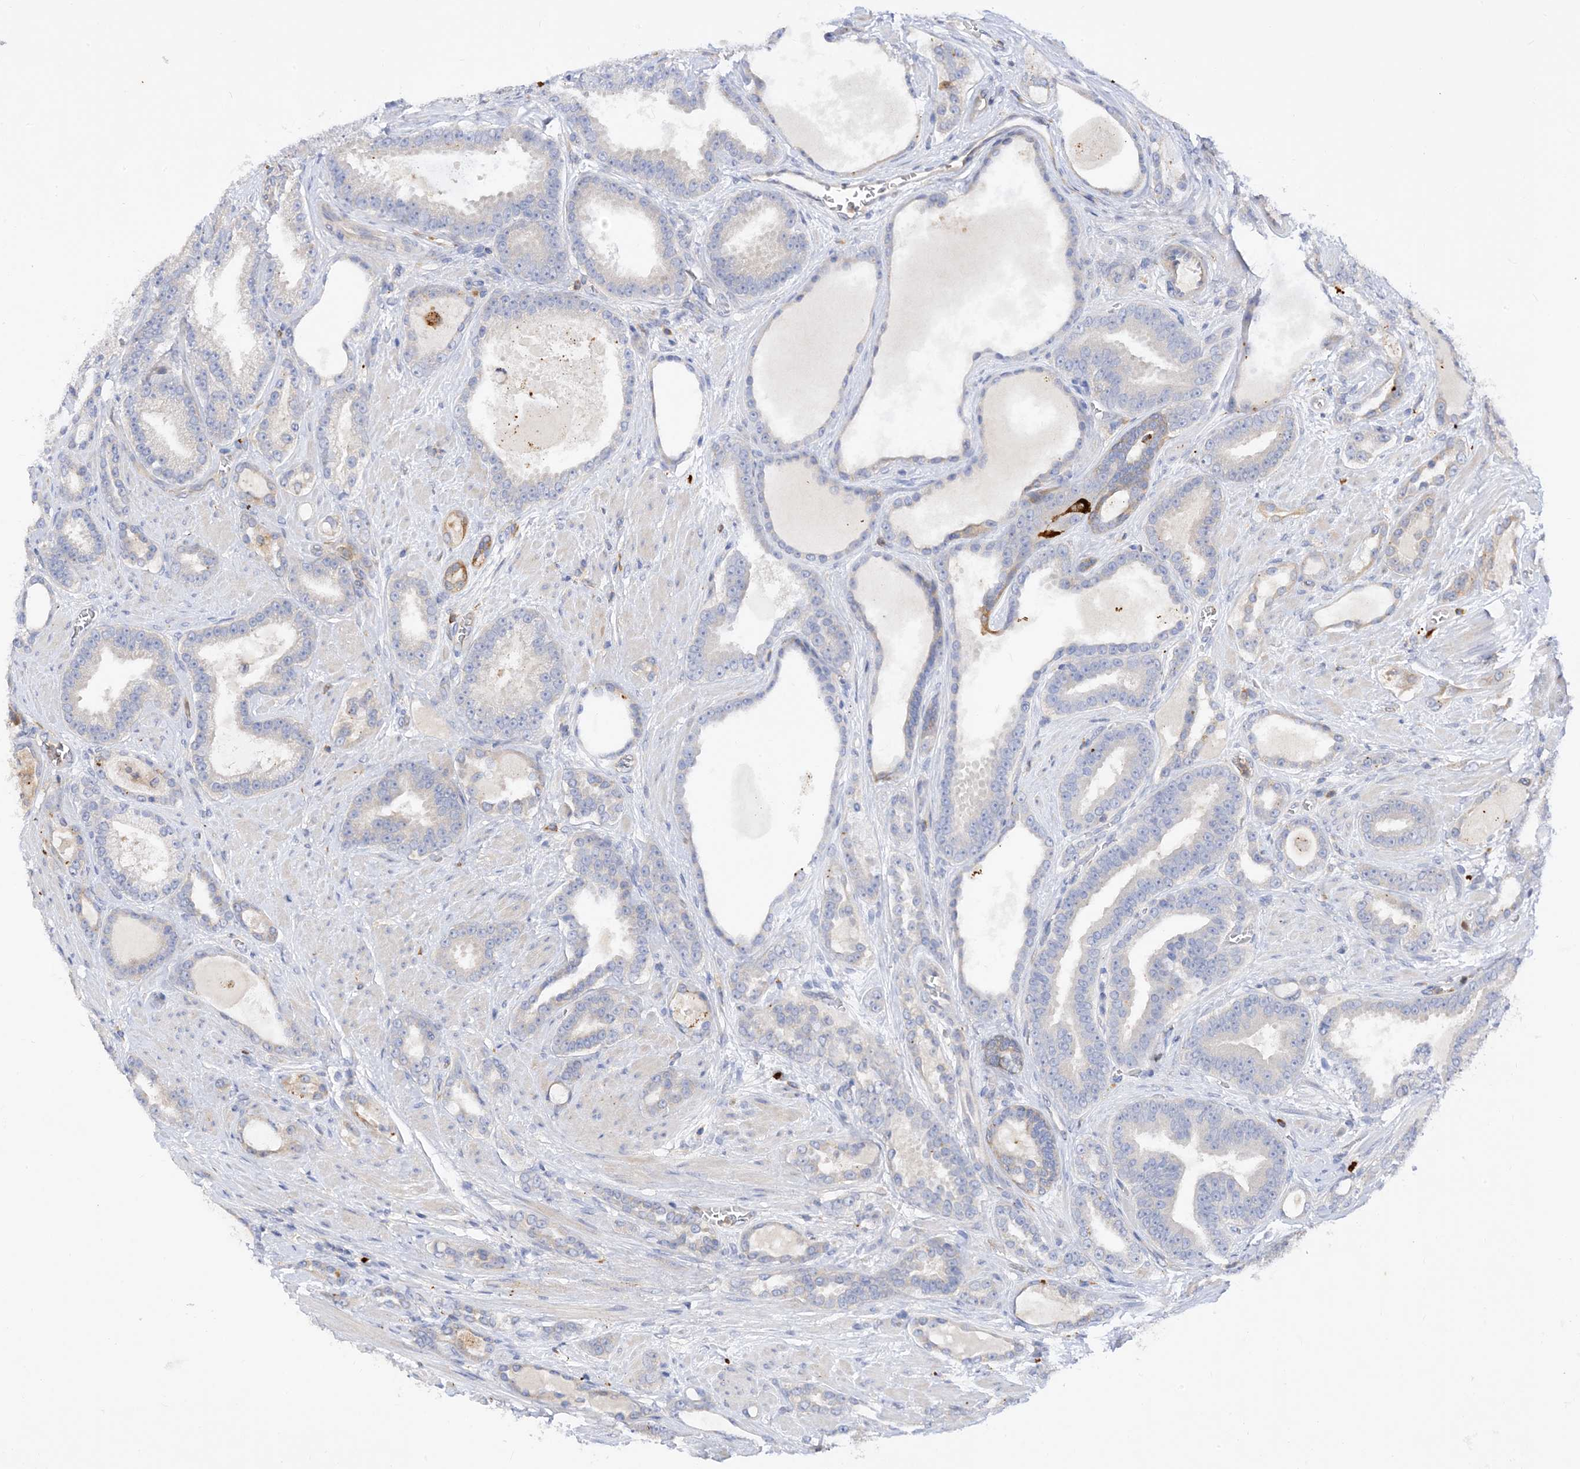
{"staining": {"intensity": "negative", "quantity": "none", "location": "none"}, "tissue": "prostate cancer", "cell_type": "Tumor cells", "image_type": "cancer", "snomed": [{"axis": "morphology", "description": "Adenocarcinoma, High grade"}, {"axis": "topography", "description": "Prostate"}], "caption": "The photomicrograph reveals no significant expression in tumor cells of prostate adenocarcinoma (high-grade).", "gene": "ARV1", "patient": {"sex": "male", "age": 60}}